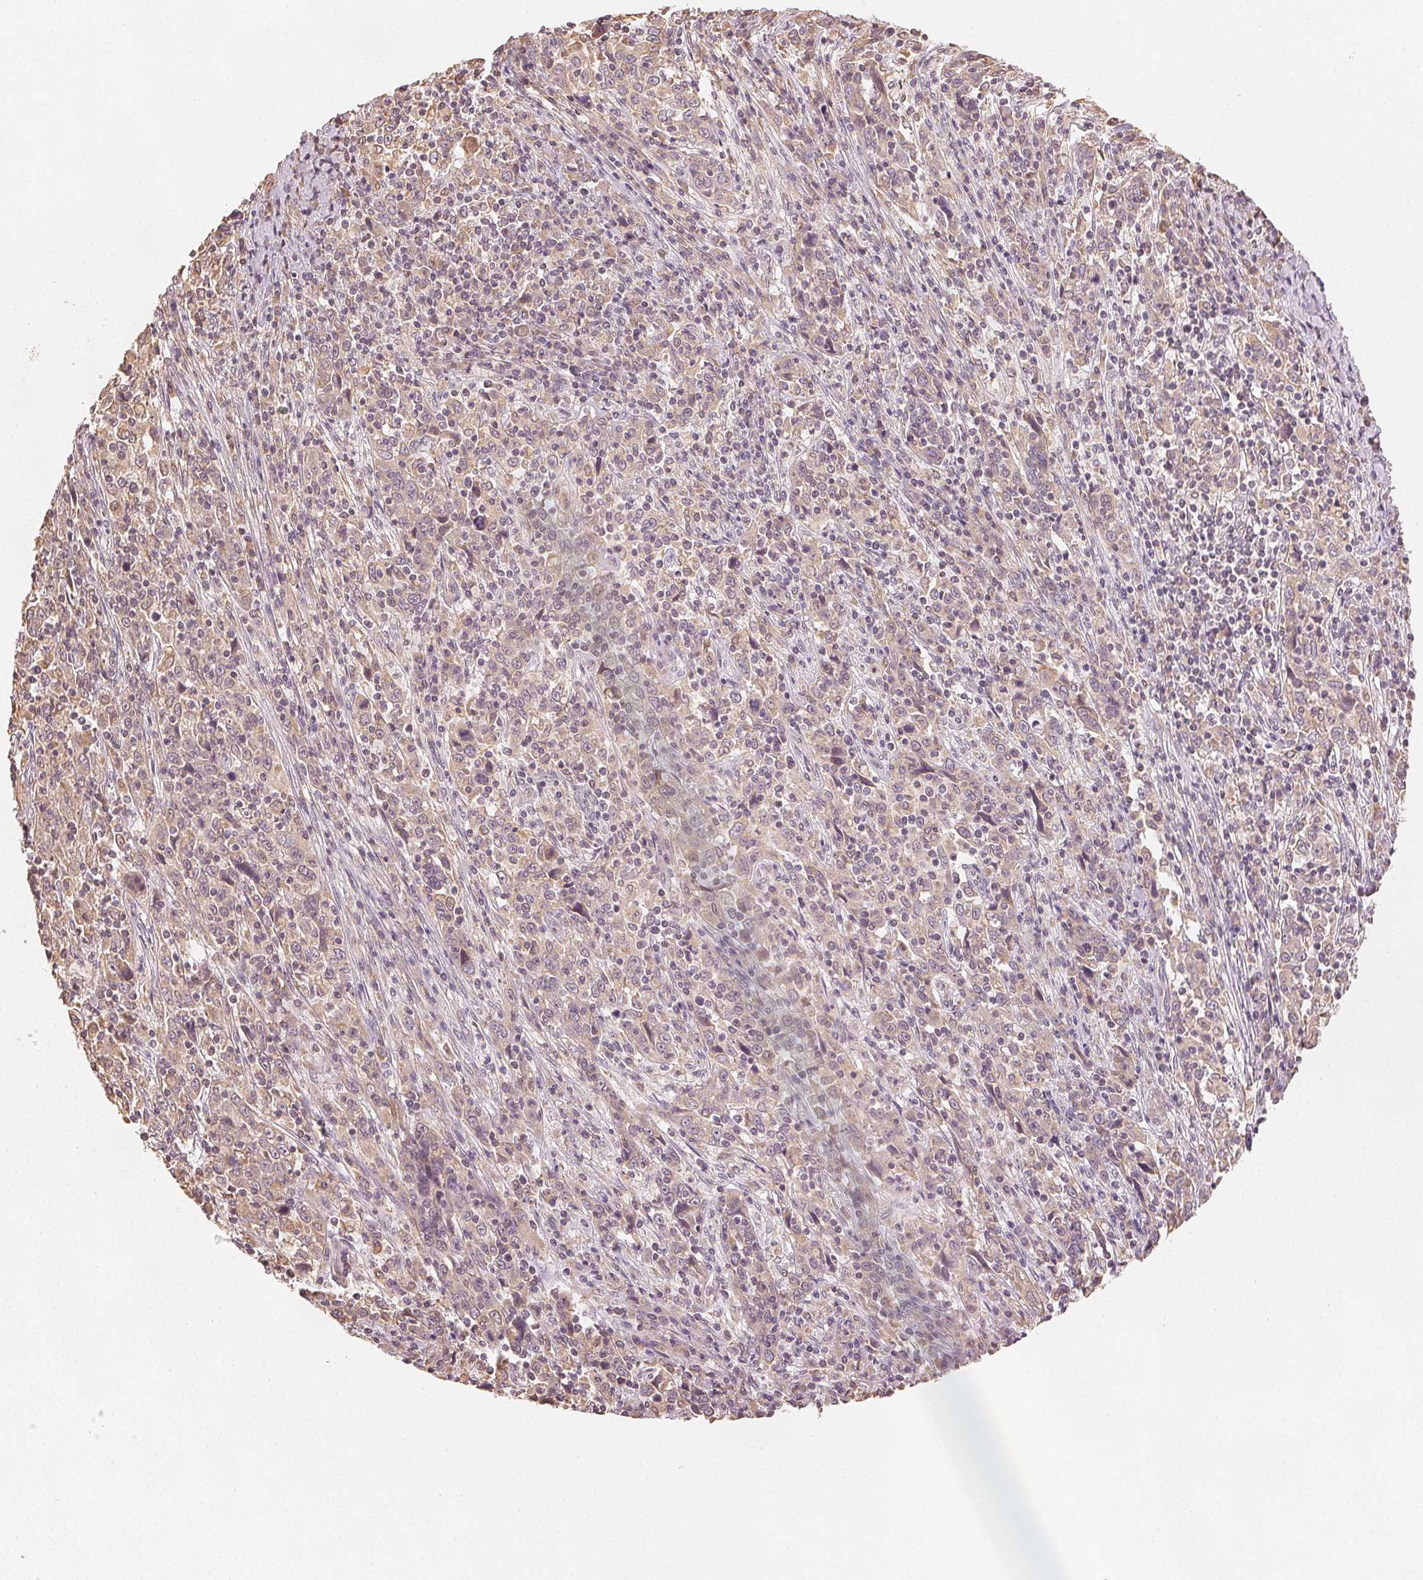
{"staining": {"intensity": "weak", "quantity": "25%-75%", "location": "cytoplasmic/membranous"}, "tissue": "cervical cancer", "cell_type": "Tumor cells", "image_type": "cancer", "snomed": [{"axis": "morphology", "description": "Squamous cell carcinoma, NOS"}, {"axis": "topography", "description": "Cervix"}], "caption": "Cervical cancer (squamous cell carcinoma) tissue displays weak cytoplasmic/membranous positivity in approximately 25%-75% of tumor cells", "gene": "SEZ6L2", "patient": {"sex": "female", "age": 46}}